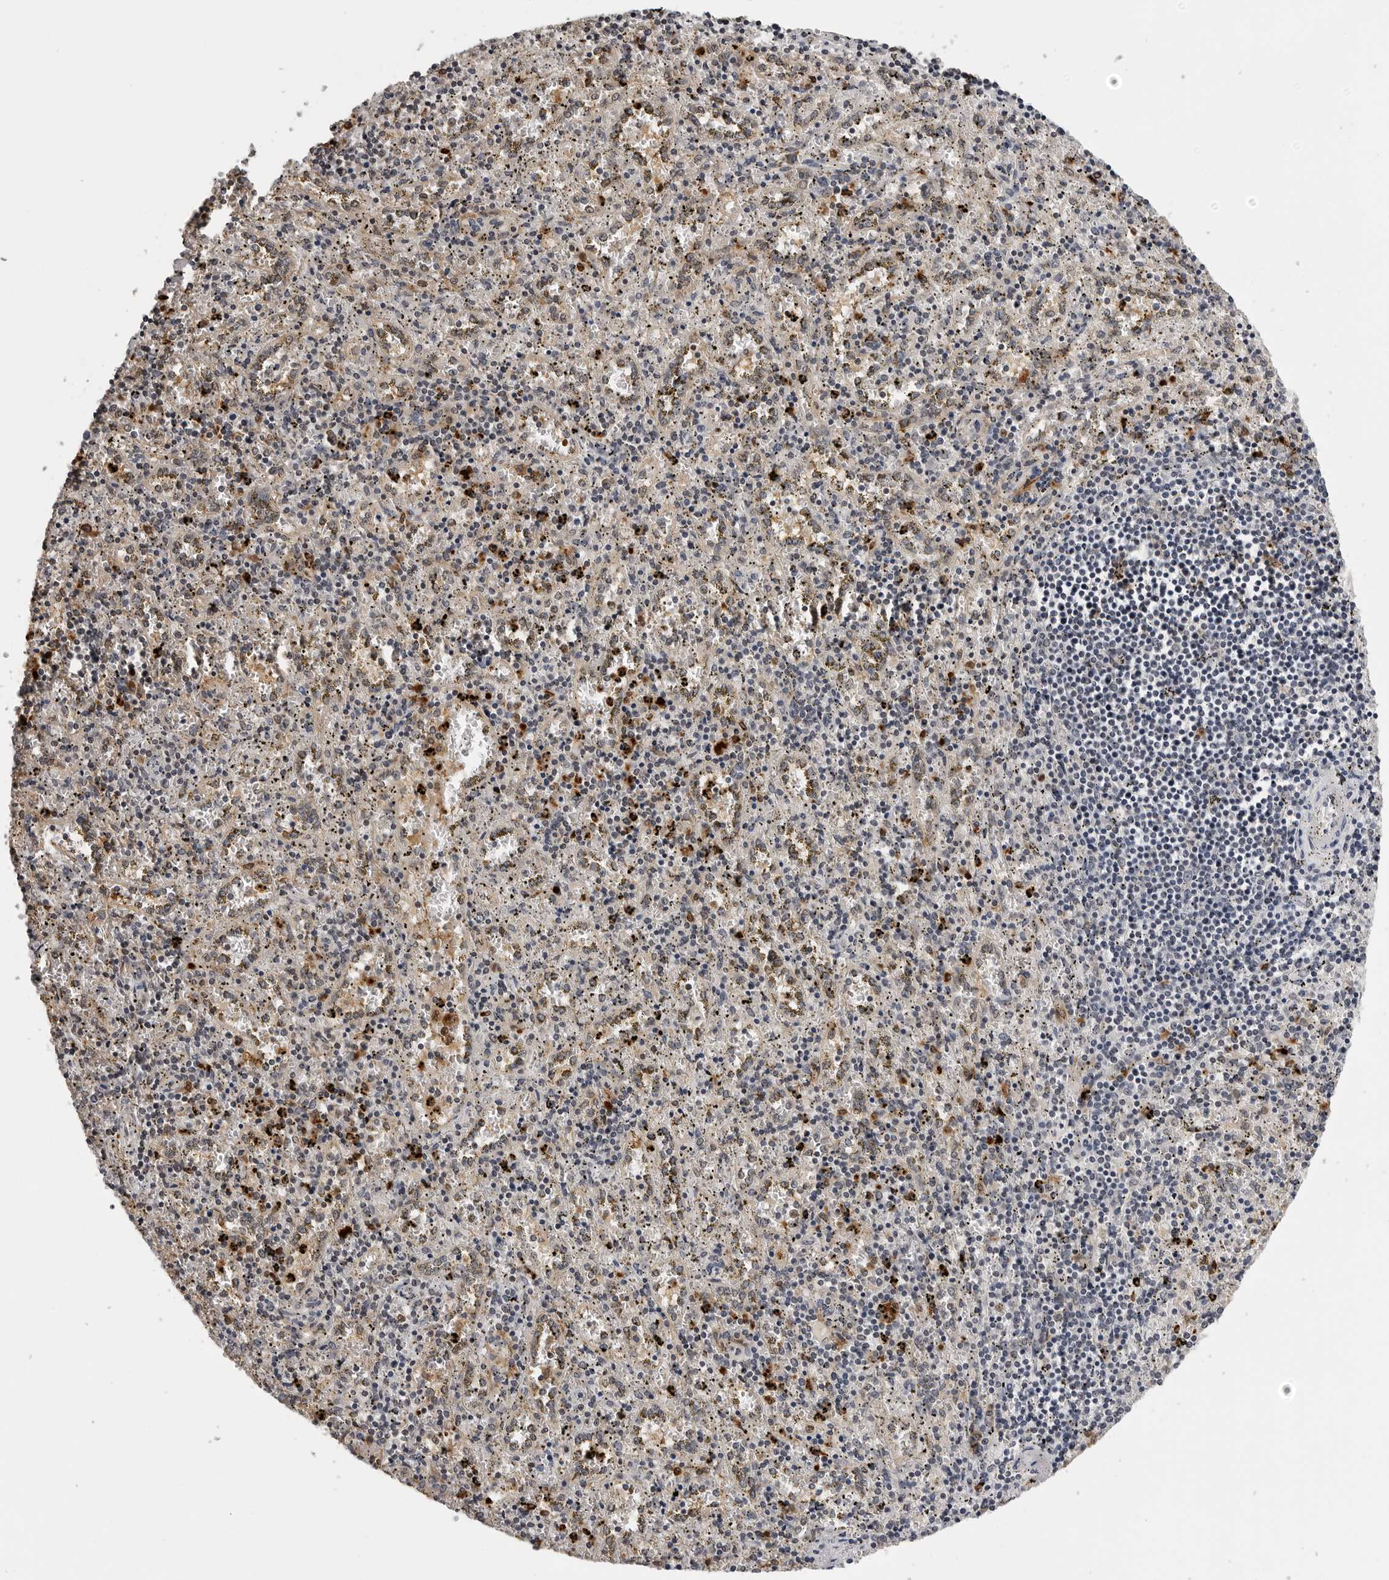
{"staining": {"intensity": "moderate", "quantity": "25%-75%", "location": "cytoplasmic/membranous"}, "tissue": "spleen", "cell_type": "Cells in red pulp", "image_type": "normal", "snomed": [{"axis": "morphology", "description": "Normal tissue, NOS"}, {"axis": "topography", "description": "Spleen"}], "caption": "Protein staining of unremarkable spleen demonstrates moderate cytoplasmic/membranous positivity in approximately 25%-75% of cells in red pulp.", "gene": "TRMT13", "patient": {"sex": "male", "age": 11}}